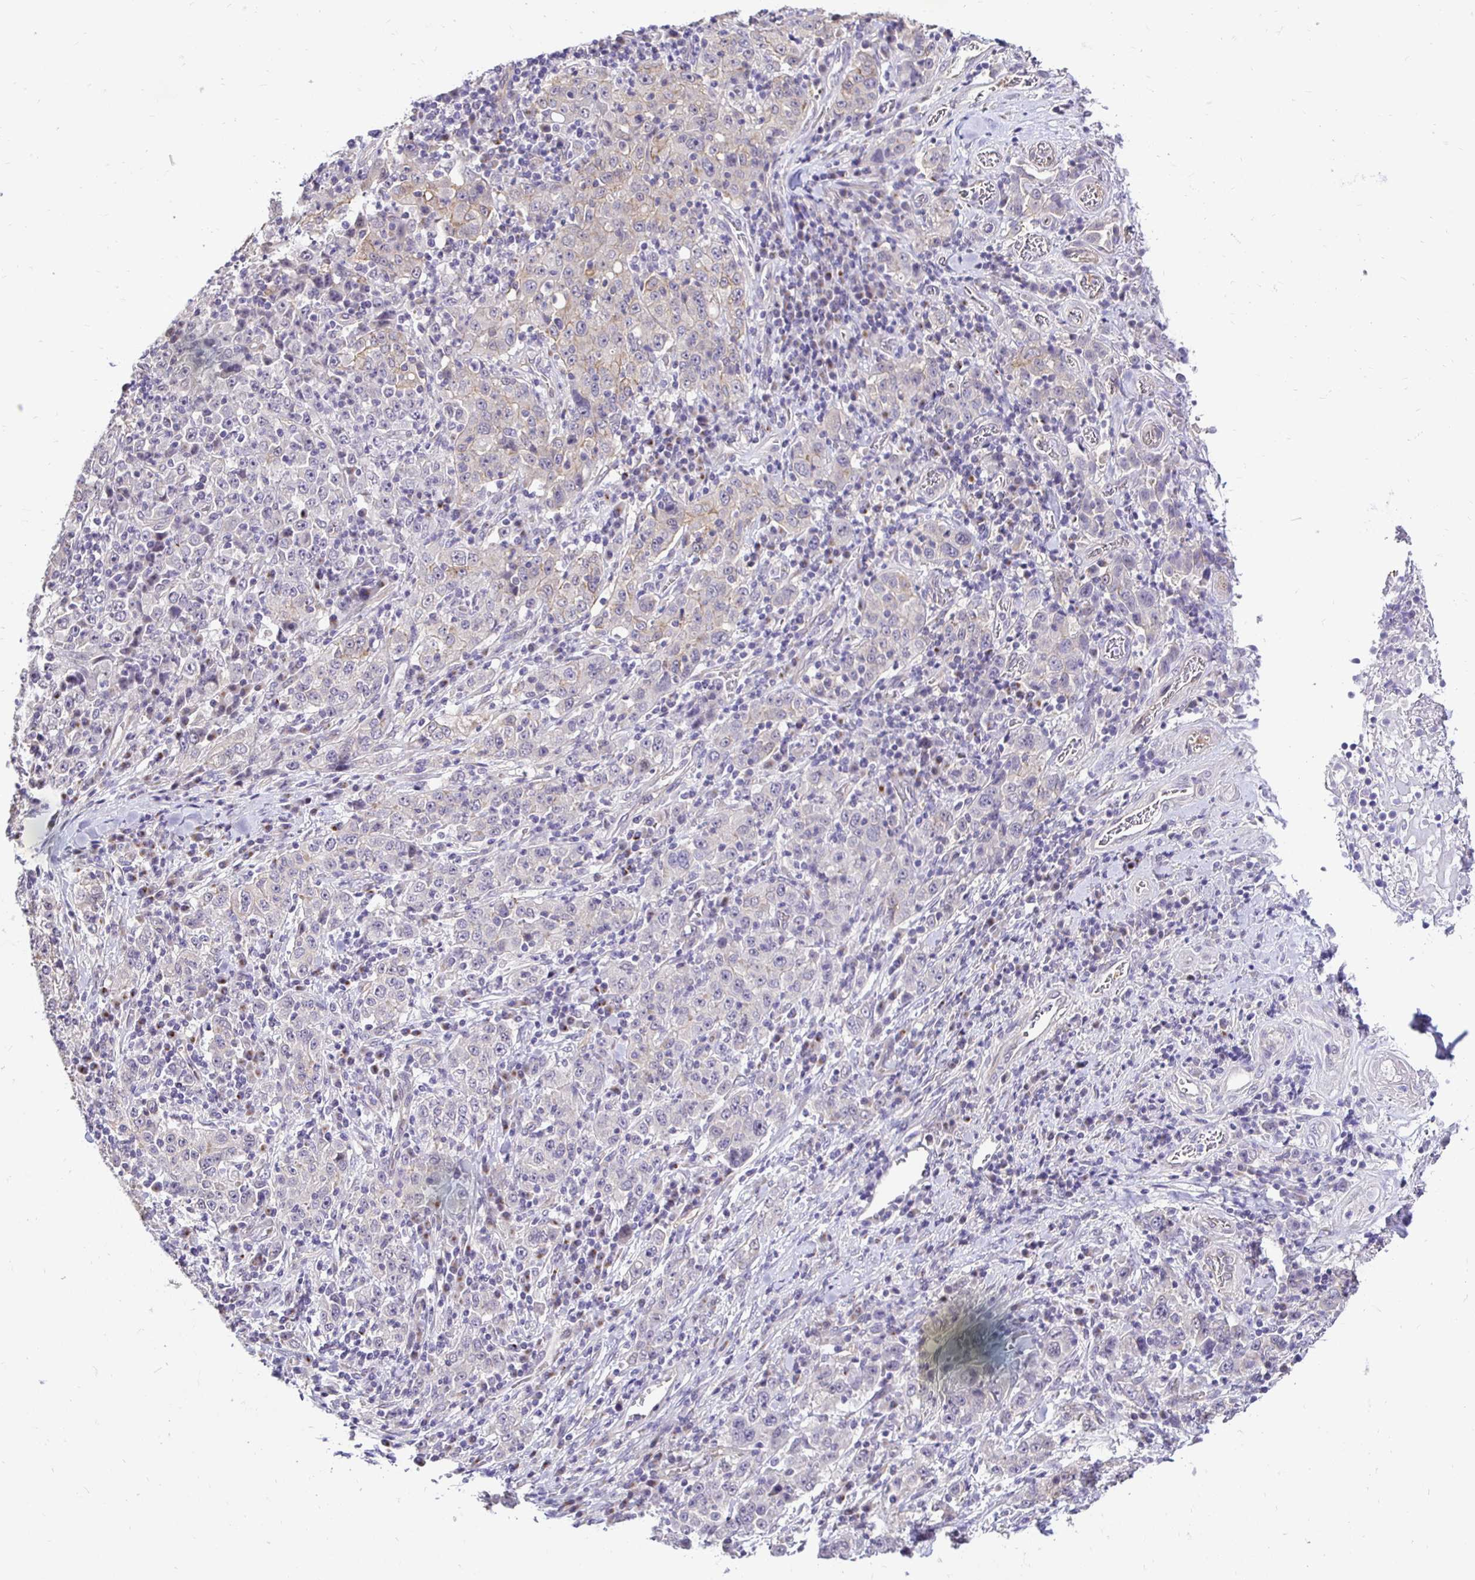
{"staining": {"intensity": "negative", "quantity": "none", "location": "none"}, "tissue": "stomach cancer", "cell_type": "Tumor cells", "image_type": "cancer", "snomed": [{"axis": "morphology", "description": "Normal tissue, NOS"}, {"axis": "morphology", "description": "Adenocarcinoma, NOS"}, {"axis": "topography", "description": "Stomach, upper"}, {"axis": "topography", "description": "Stomach"}], "caption": "This image is of adenocarcinoma (stomach) stained with IHC to label a protein in brown with the nuclei are counter-stained blue. There is no positivity in tumor cells. (DAB immunohistochemistry (IHC), high magnification).", "gene": "SLC9A1", "patient": {"sex": "male", "age": 59}}